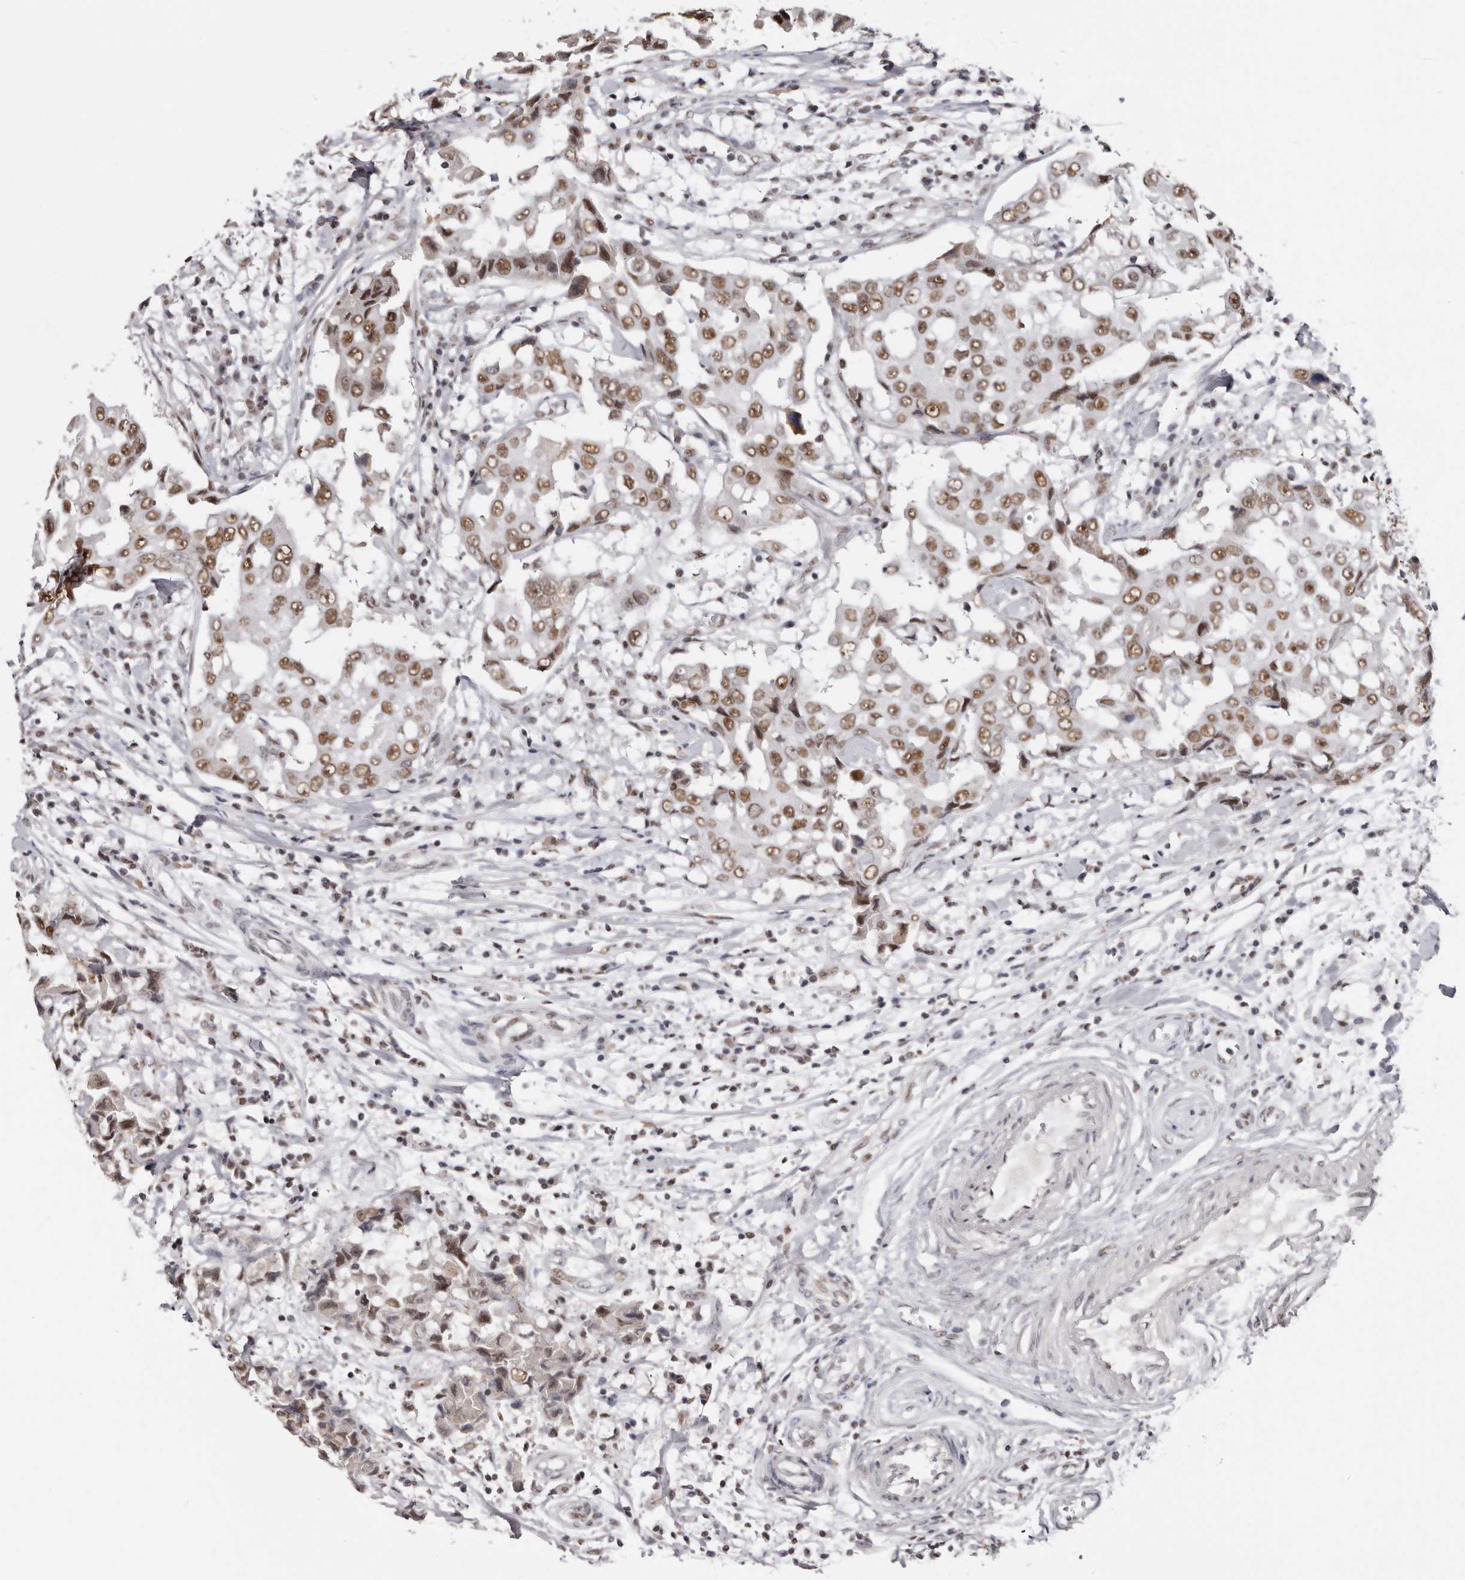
{"staining": {"intensity": "moderate", "quantity": ">75%", "location": "nuclear"}, "tissue": "breast cancer", "cell_type": "Tumor cells", "image_type": "cancer", "snomed": [{"axis": "morphology", "description": "Duct carcinoma"}, {"axis": "topography", "description": "Breast"}], "caption": "A photomicrograph showing moderate nuclear staining in about >75% of tumor cells in breast cancer (intraductal carcinoma), as visualized by brown immunohistochemical staining.", "gene": "SCAF4", "patient": {"sex": "female", "age": 27}}